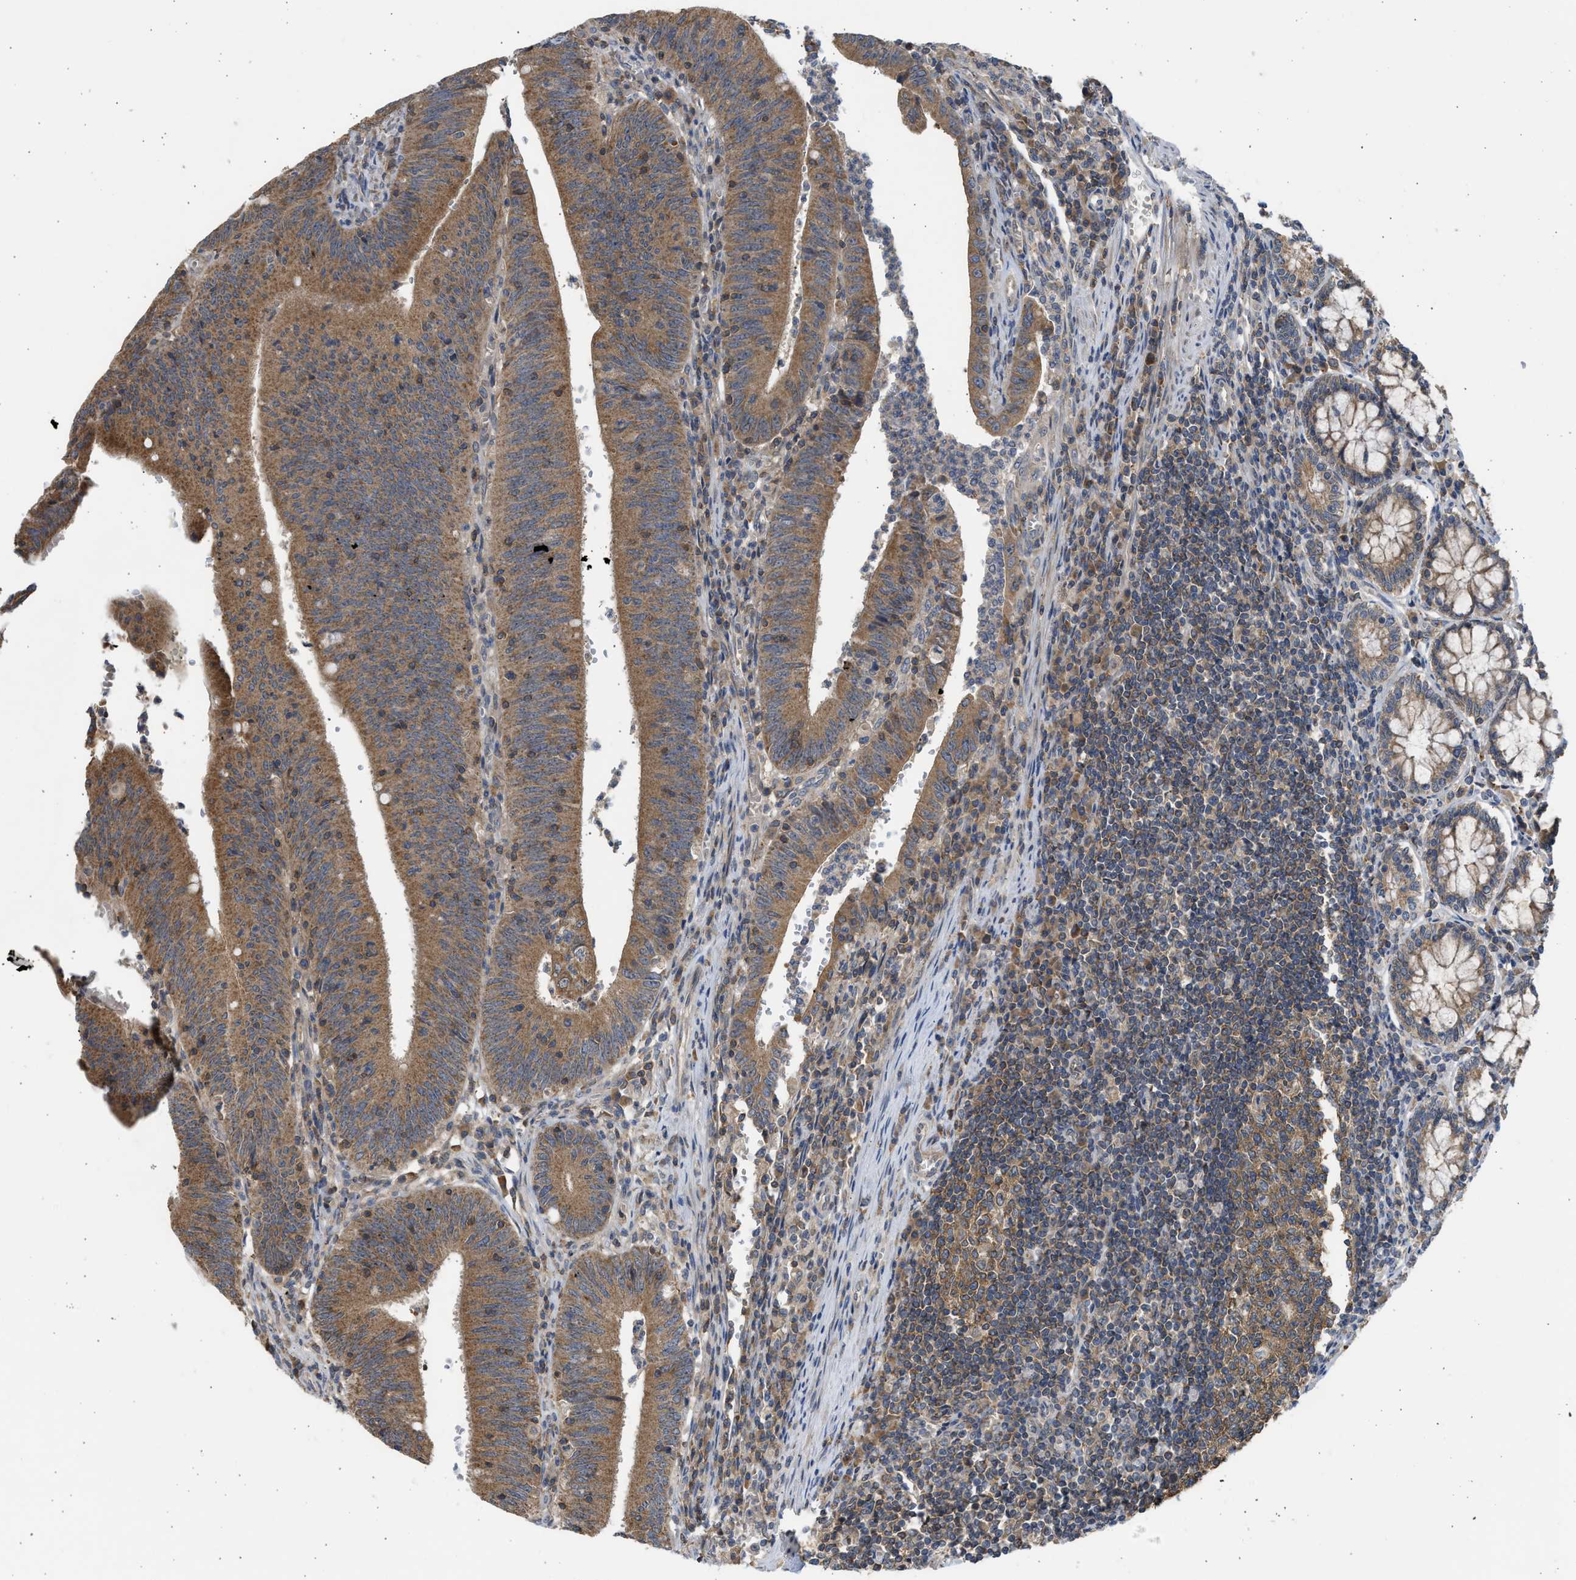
{"staining": {"intensity": "moderate", "quantity": ">75%", "location": "cytoplasmic/membranous"}, "tissue": "colorectal cancer", "cell_type": "Tumor cells", "image_type": "cancer", "snomed": [{"axis": "morphology", "description": "Normal tissue, NOS"}, {"axis": "morphology", "description": "Adenocarcinoma, NOS"}, {"axis": "topography", "description": "Rectum"}], "caption": "Colorectal cancer was stained to show a protein in brown. There is medium levels of moderate cytoplasmic/membranous staining in about >75% of tumor cells.", "gene": "CYP1A1", "patient": {"sex": "female", "age": 66}}